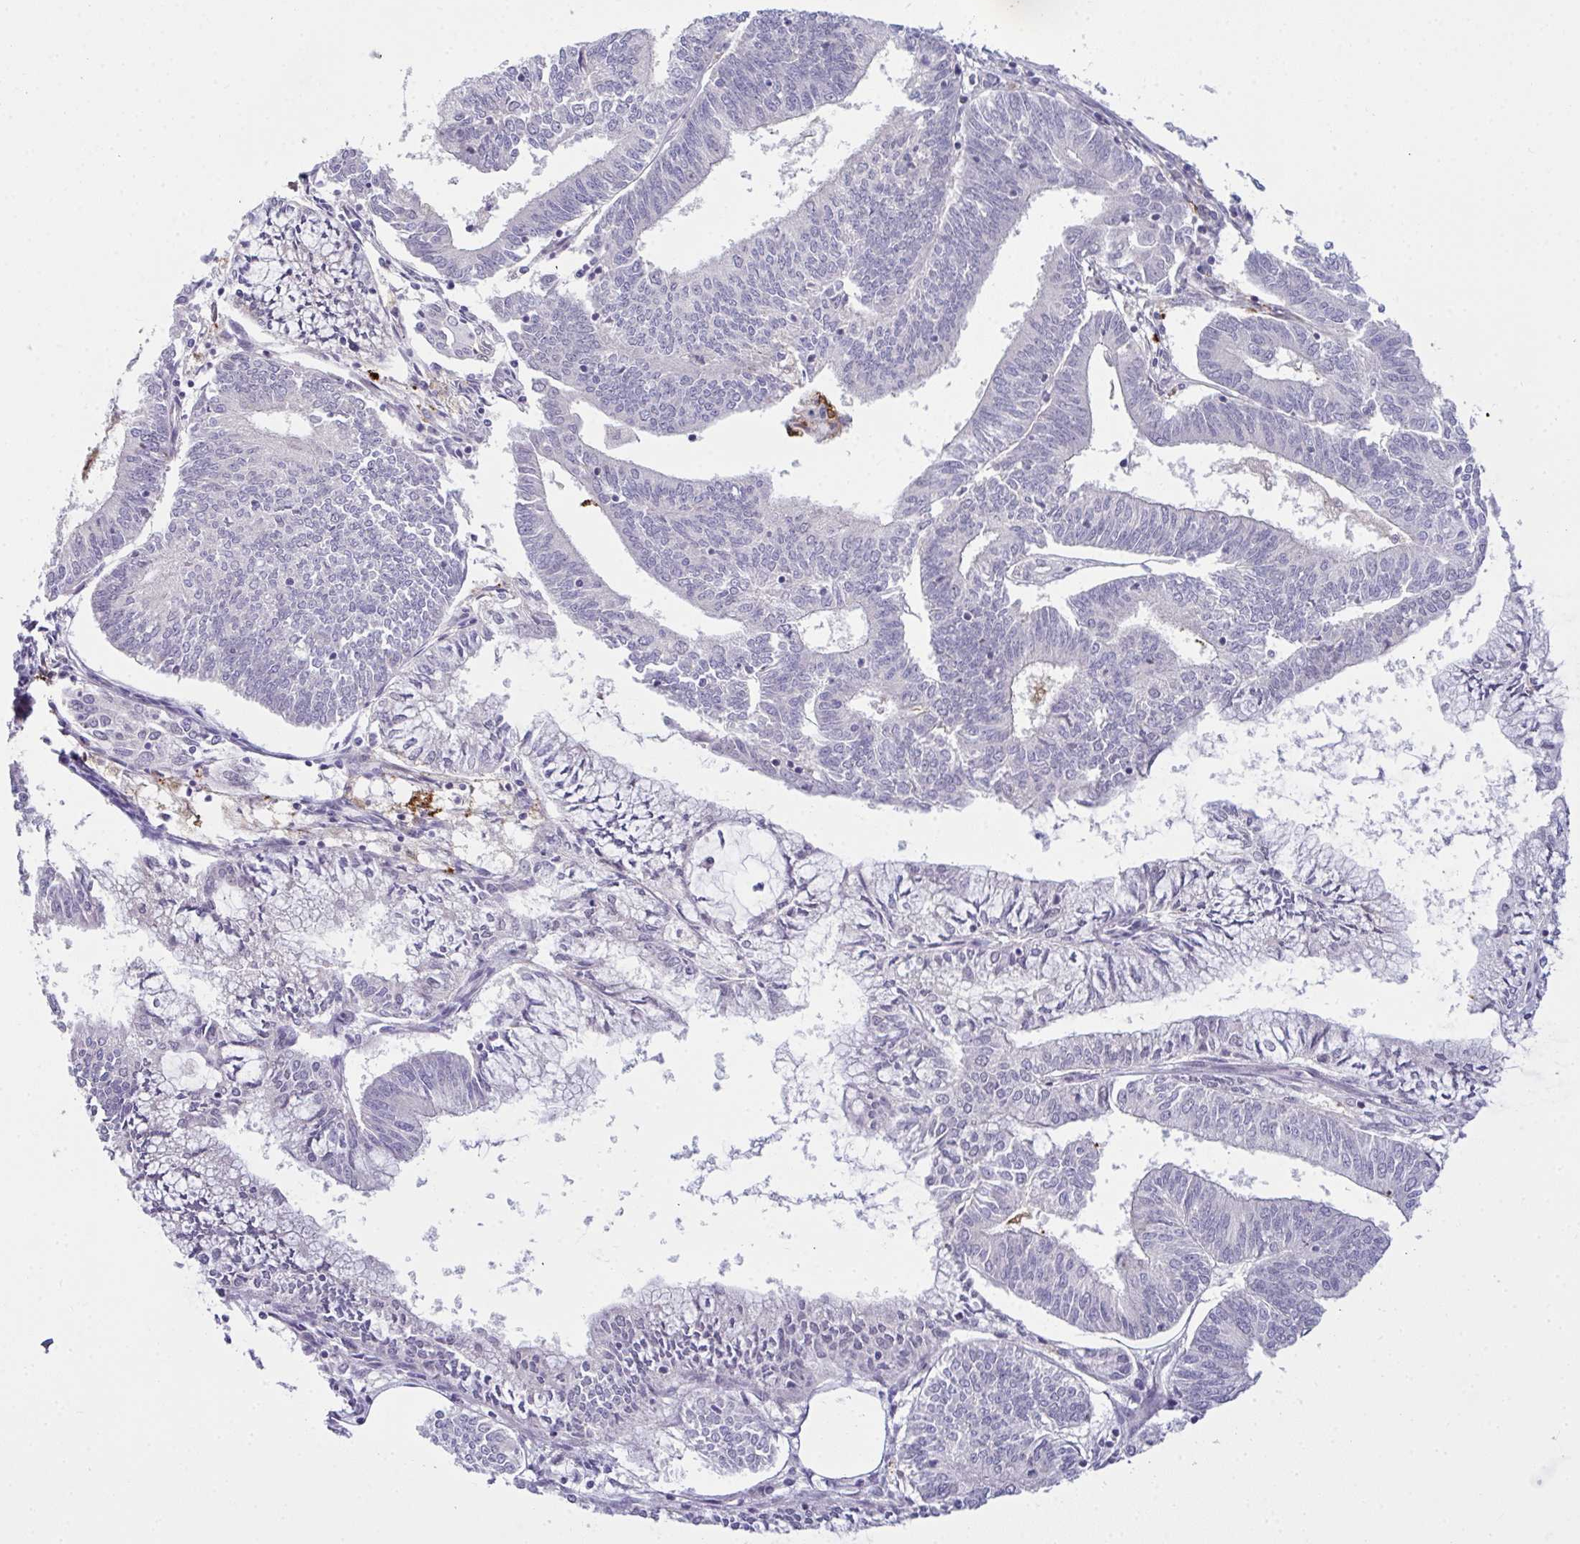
{"staining": {"intensity": "negative", "quantity": "none", "location": "none"}, "tissue": "endometrial cancer", "cell_type": "Tumor cells", "image_type": "cancer", "snomed": [{"axis": "morphology", "description": "Adenocarcinoma, NOS"}, {"axis": "topography", "description": "Endometrium"}], "caption": "A high-resolution photomicrograph shows immunohistochemistry (IHC) staining of endometrial cancer (adenocarcinoma), which shows no significant expression in tumor cells.", "gene": "SRRM4", "patient": {"sex": "female", "age": 61}}